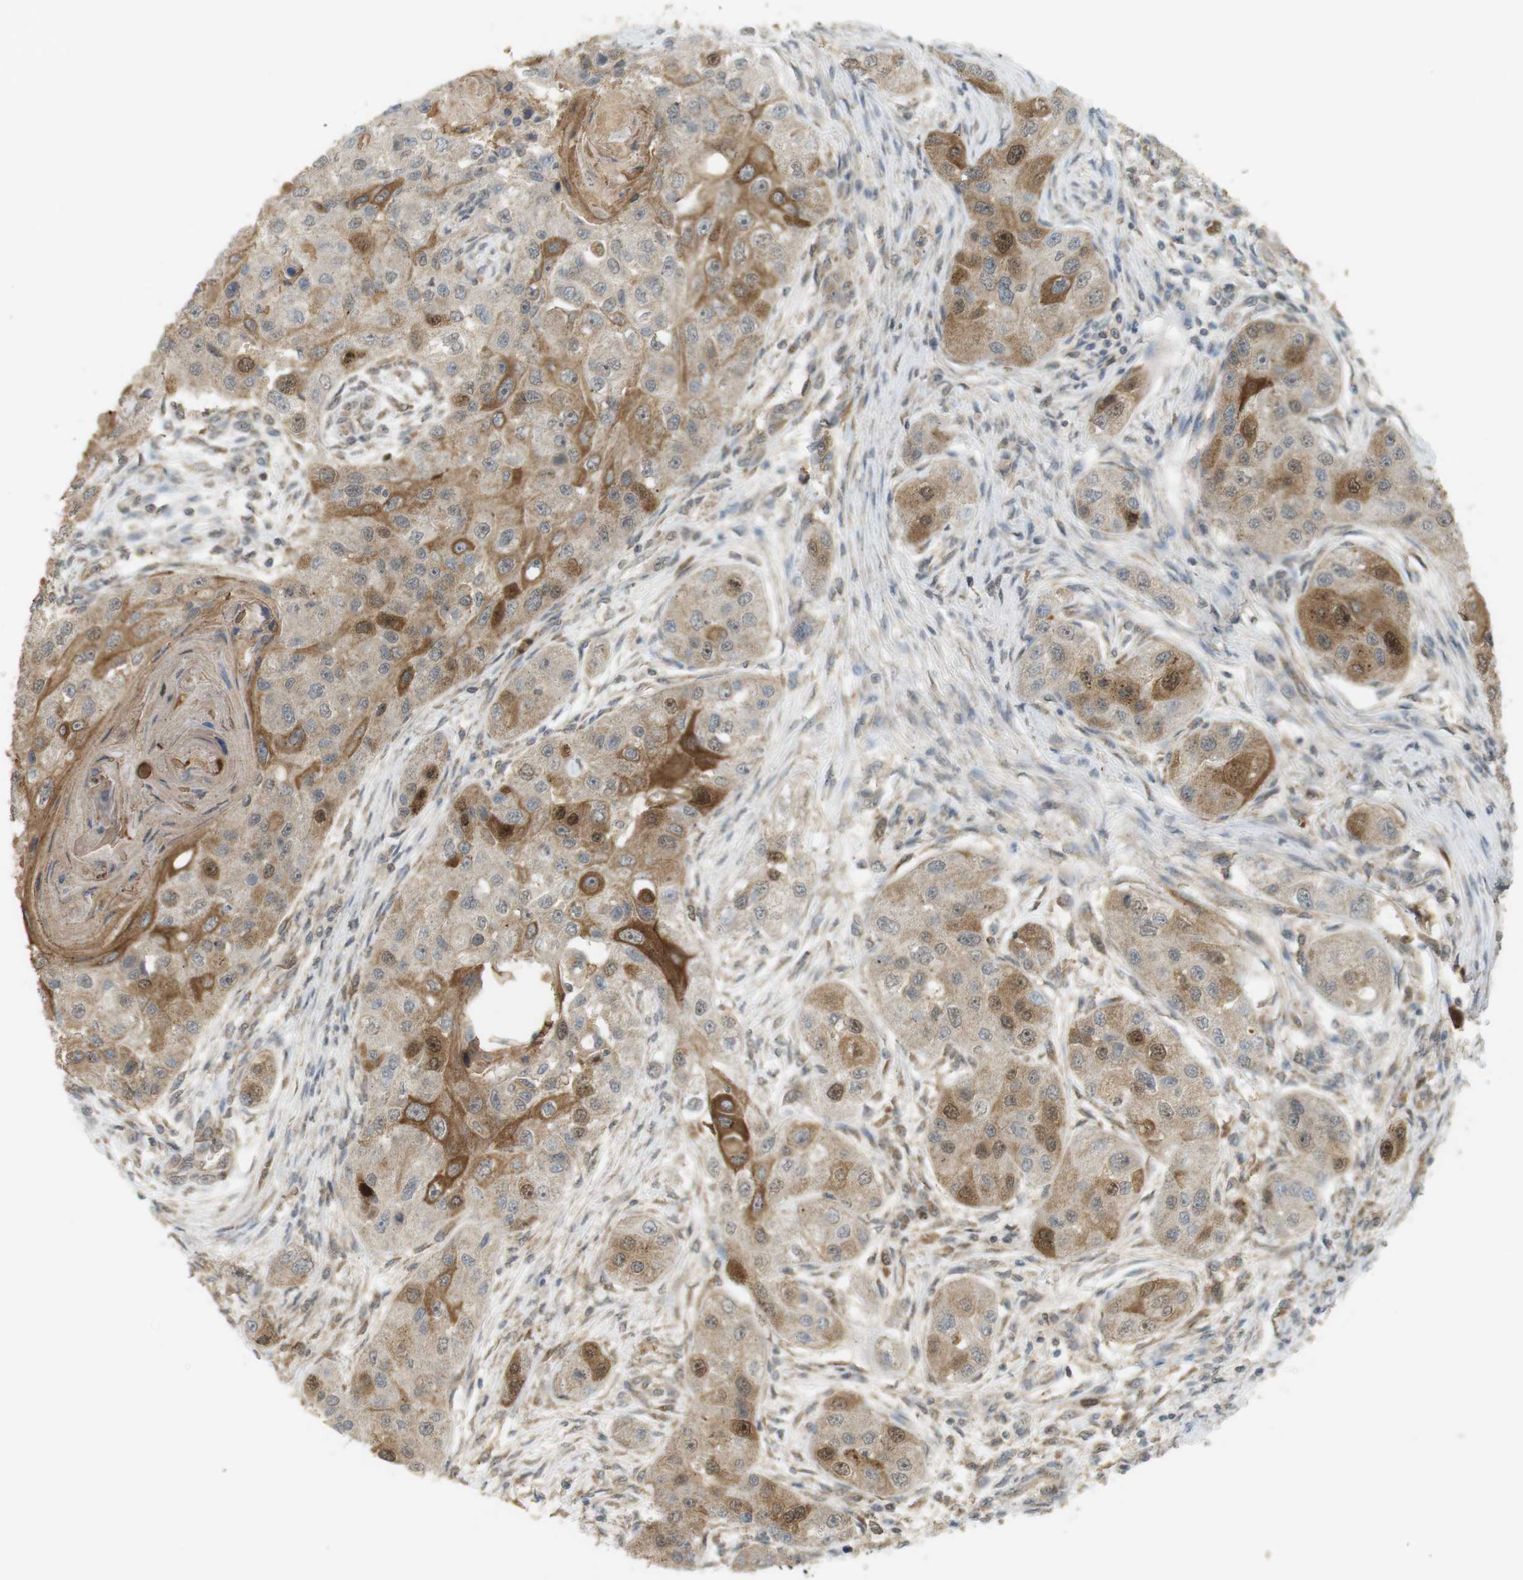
{"staining": {"intensity": "moderate", "quantity": "<25%", "location": "cytoplasmic/membranous"}, "tissue": "head and neck cancer", "cell_type": "Tumor cells", "image_type": "cancer", "snomed": [{"axis": "morphology", "description": "Normal tissue, NOS"}, {"axis": "morphology", "description": "Squamous cell carcinoma, NOS"}, {"axis": "topography", "description": "Skeletal muscle"}, {"axis": "topography", "description": "Head-Neck"}], "caption": "Brown immunohistochemical staining in squamous cell carcinoma (head and neck) exhibits moderate cytoplasmic/membranous staining in about <25% of tumor cells. (DAB (3,3'-diaminobenzidine) = brown stain, brightfield microscopy at high magnification).", "gene": "TTK", "patient": {"sex": "male", "age": 51}}